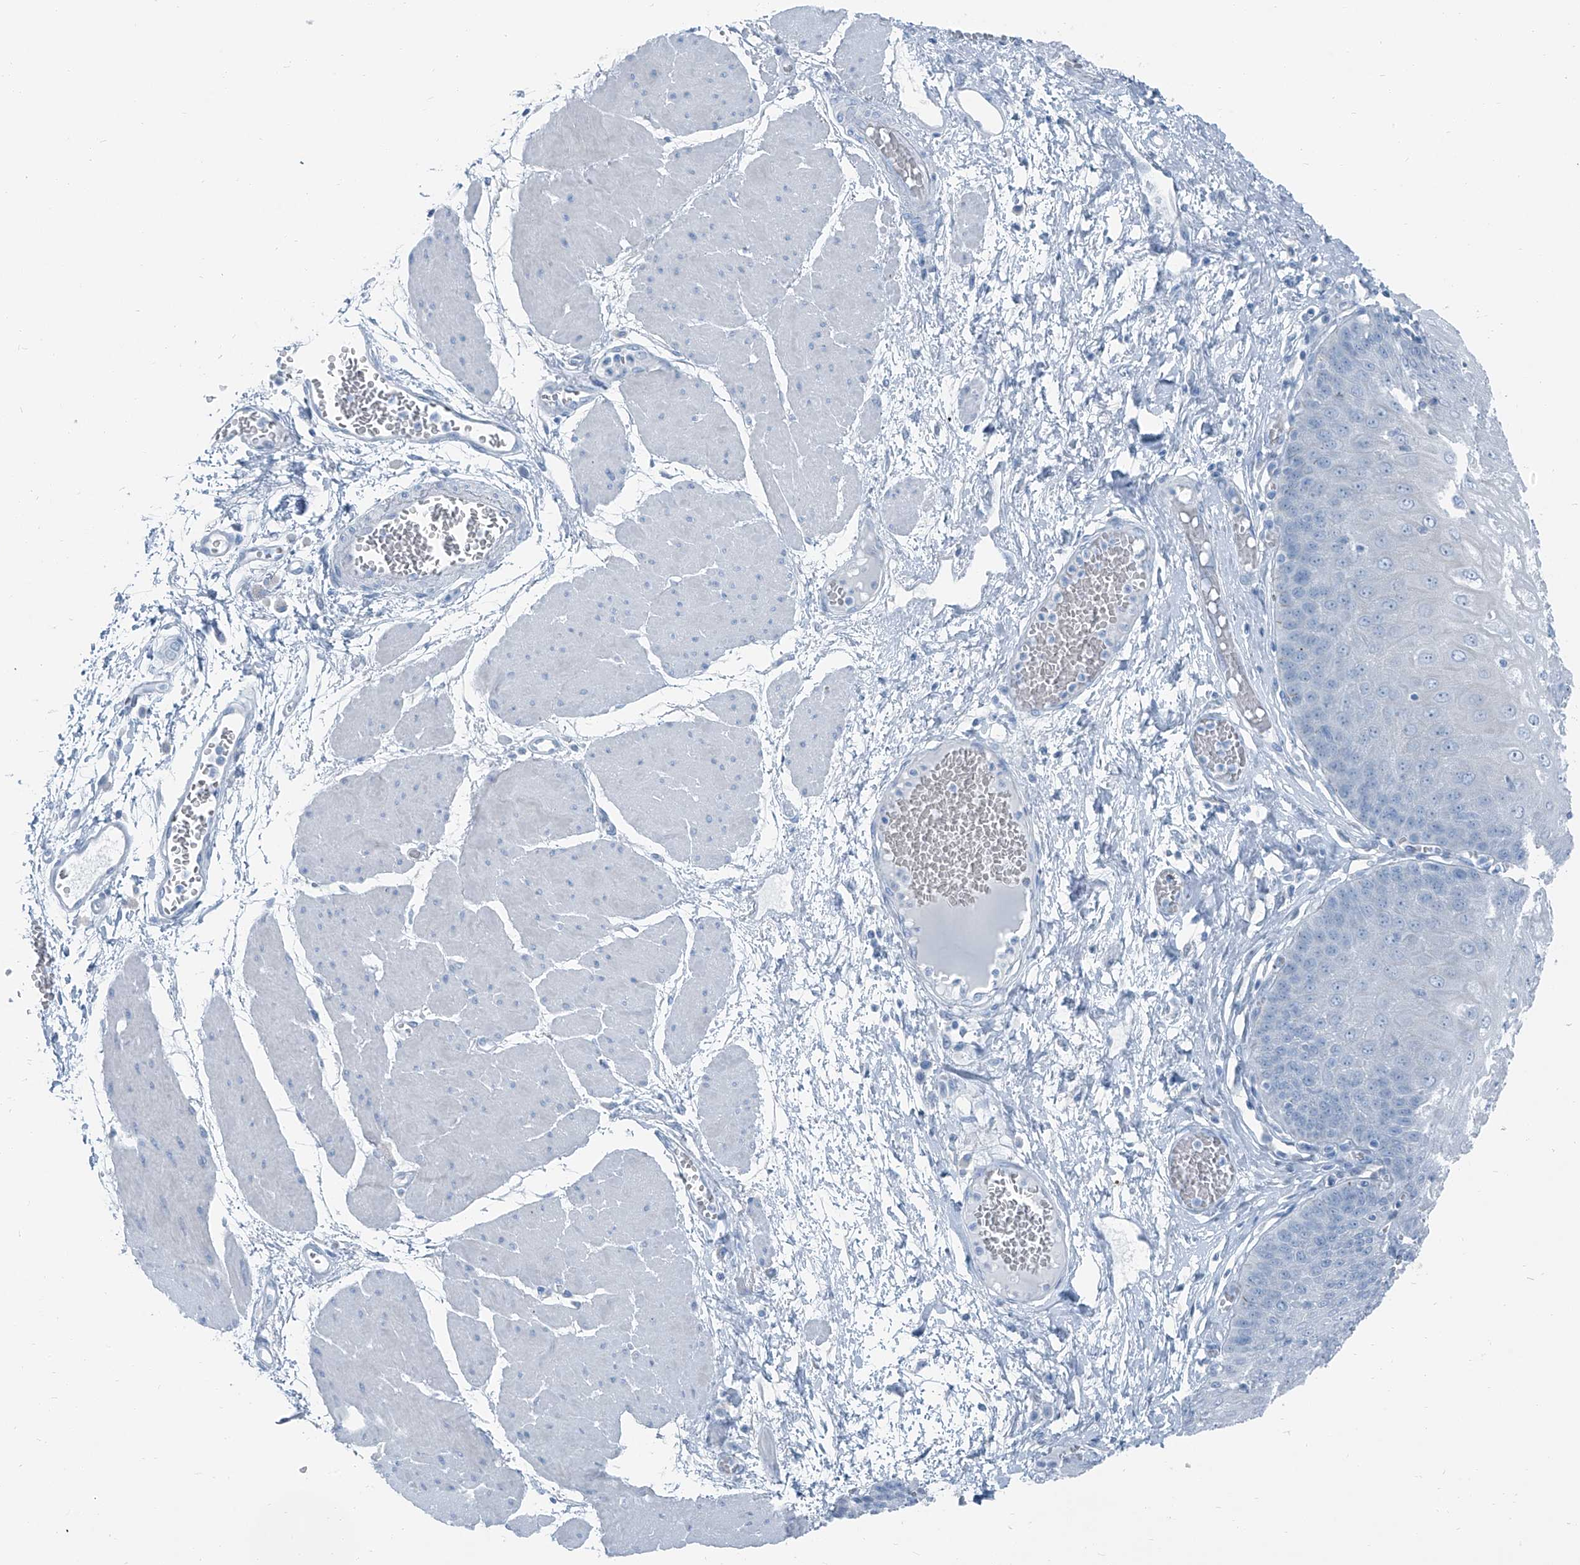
{"staining": {"intensity": "negative", "quantity": "none", "location": "none"}, "tissue": "esophagus", "cell_type": "Squamous epithelial cells", "image_type": "normal", "snomed": [{"axis": "morphology", "description": "Normal tissue, NOS"}, {"axis": "topography", "description": "Esophagus"}], "caption": "This is an immunohistochemistry (IHC) image of normal esophagus. There is no positivity in squamous epithelial cells.", "gene": "RGN", "patient": {"sex": "male", "age": 60}}